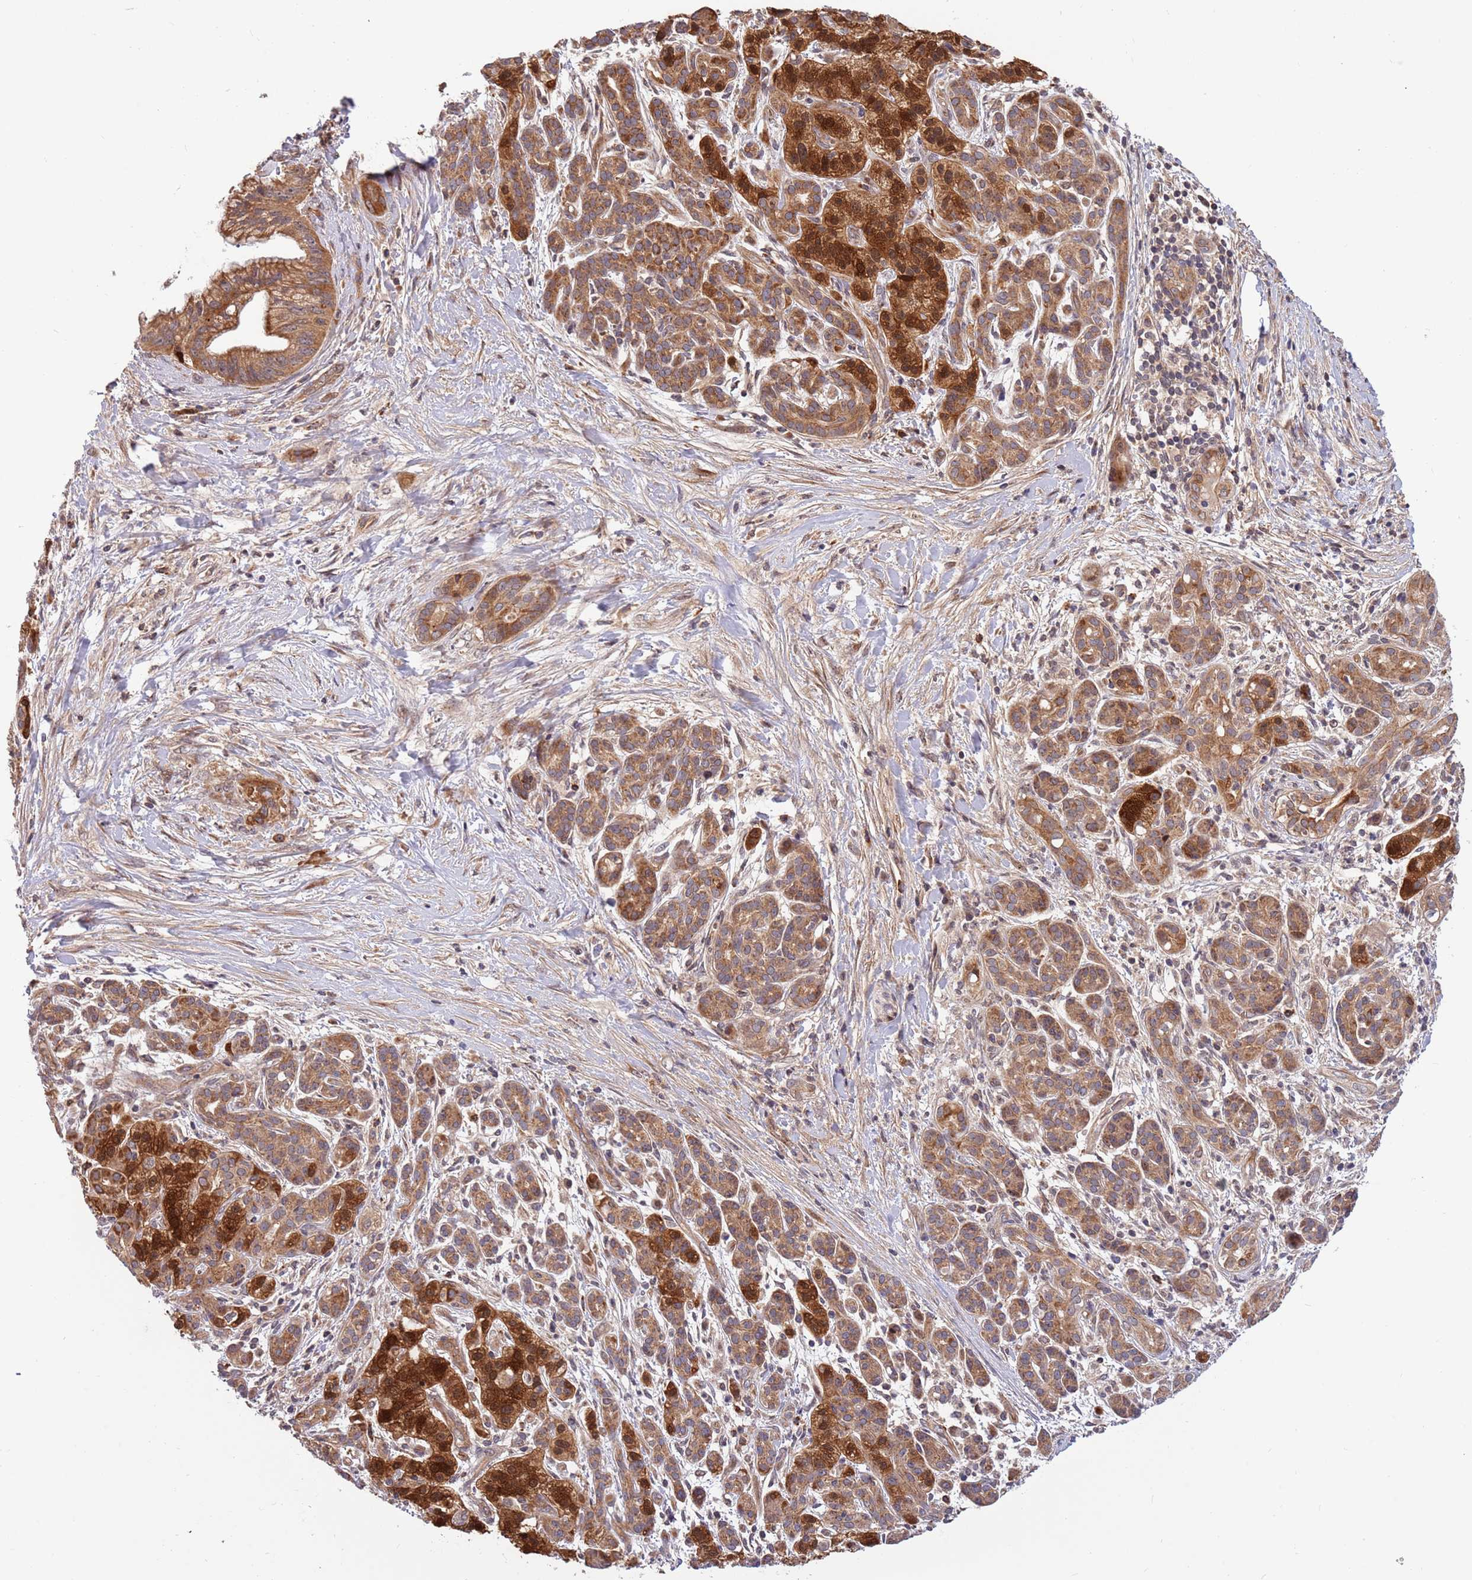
{"staining": {"intensity": "strong", "quantity": ">75%", "location": "cytoplasmic/membranous,nuclear"}, "tissue": "pancreatic cancer", "cell_type": "Tumor cells", "image_type": "cancer", "snomed": [{"axis": "morphology", "description": "Adenocarcinoma, NOS"}, {"axis": "topography", "description": "Pancreas"}], "caption": "There is high levels of strong cytoplasmic/membranous and nuclear staining in tumor cells of adenocarcinoma (pancreatic), as demonstrated by immunohistochemical staining (brown color).", "gene": "HAUS3", "patient": {"sex": "male", "age": 58}}